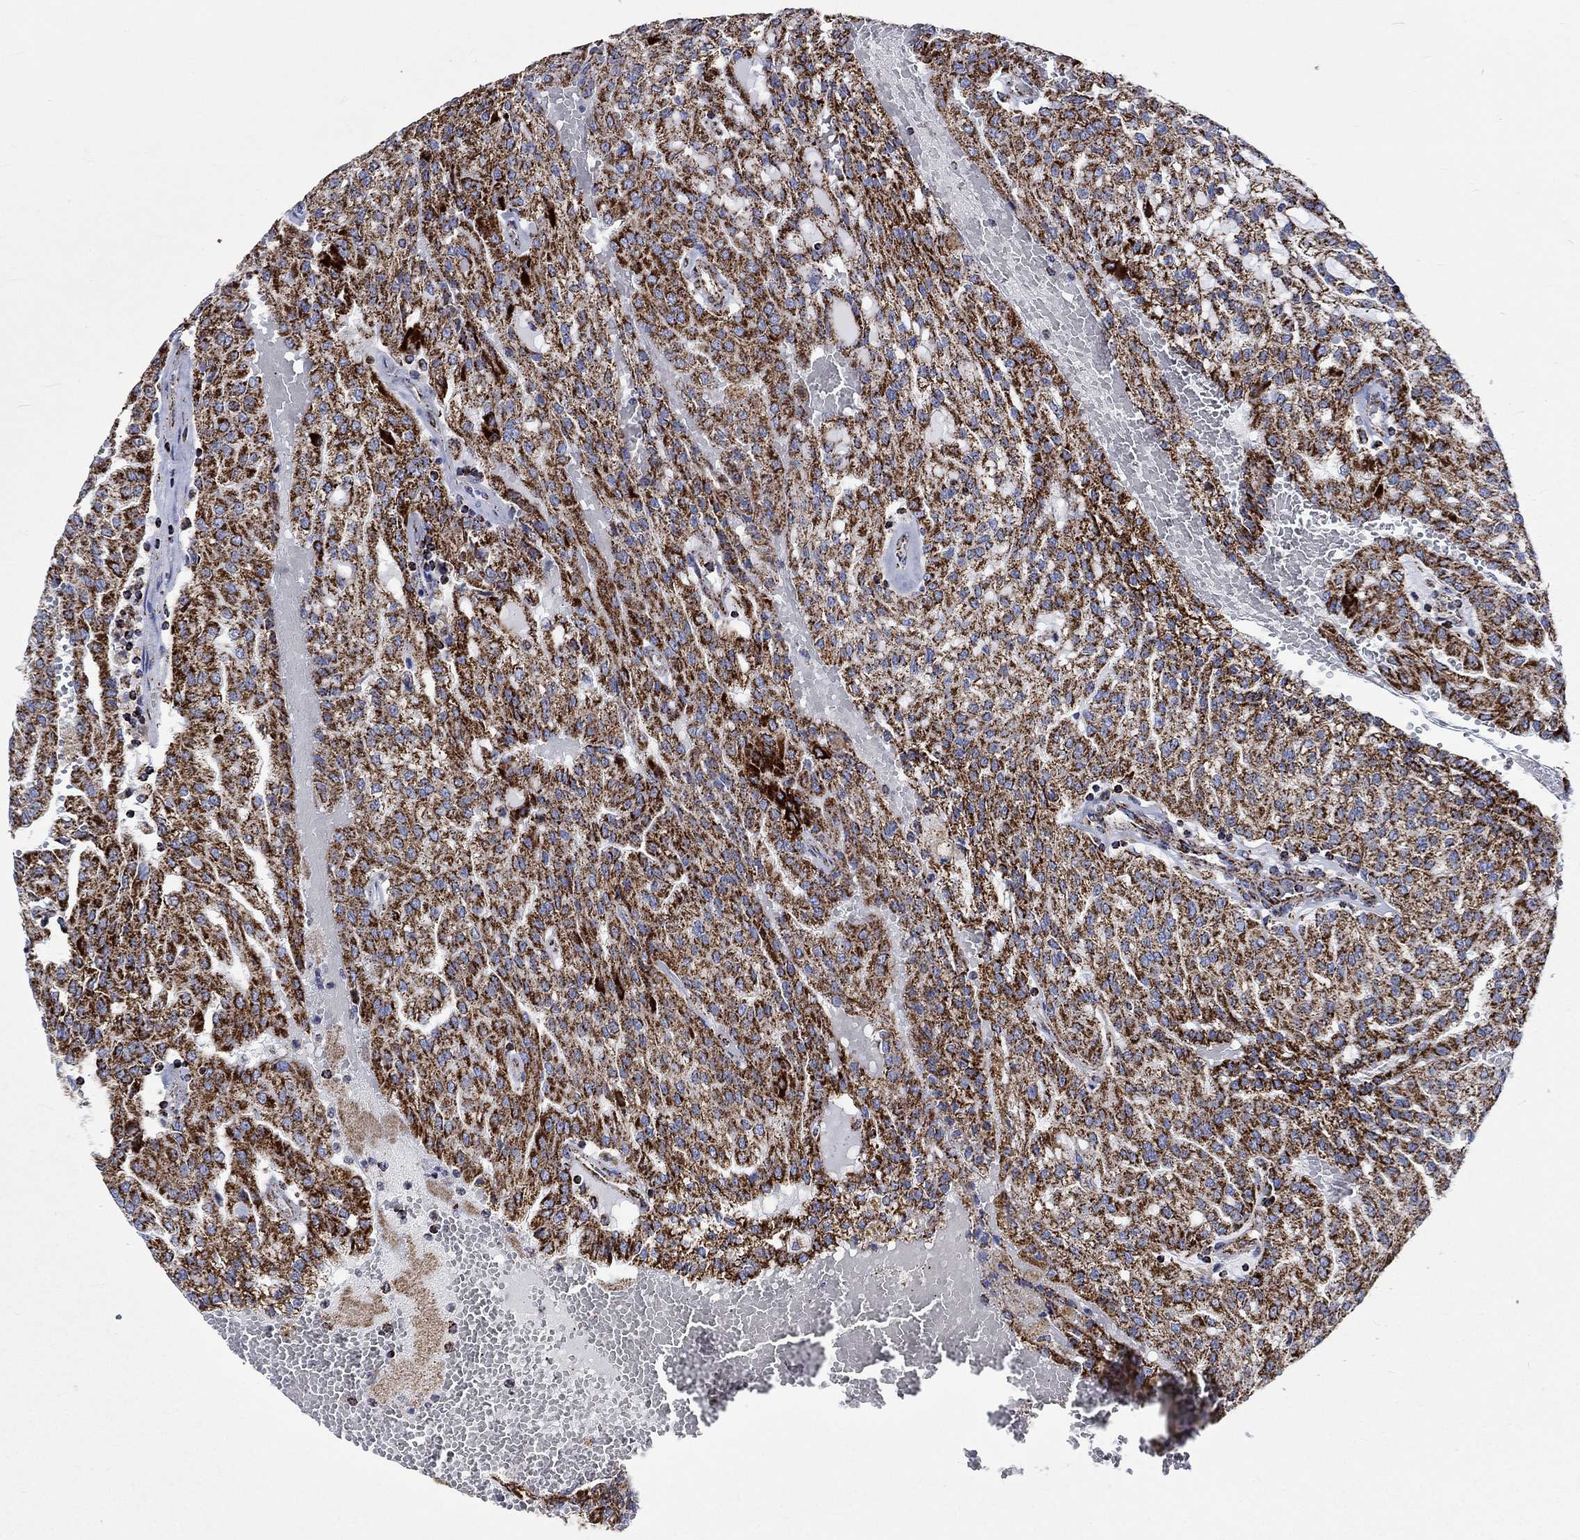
{"staining": {"intensity": "strong", "quantity": ">75%", "location": "cytoplasmic/membranous"}, "tissue": "renal cancer", "cell_type": "Tumor cells", "image_type": "cancer", "snomed": [{"axis": "morphology", "description": "Adenocarcinoma, NOS"}, {"axis": "topography", "description": "Kidney"}], "caption": "A brown stain highlights strong cytoplasmic/membranous expression of a protein in renal cancer tumor cells.", "gene": "RCE1", "patient": {"sex": "male", "age": 63}}